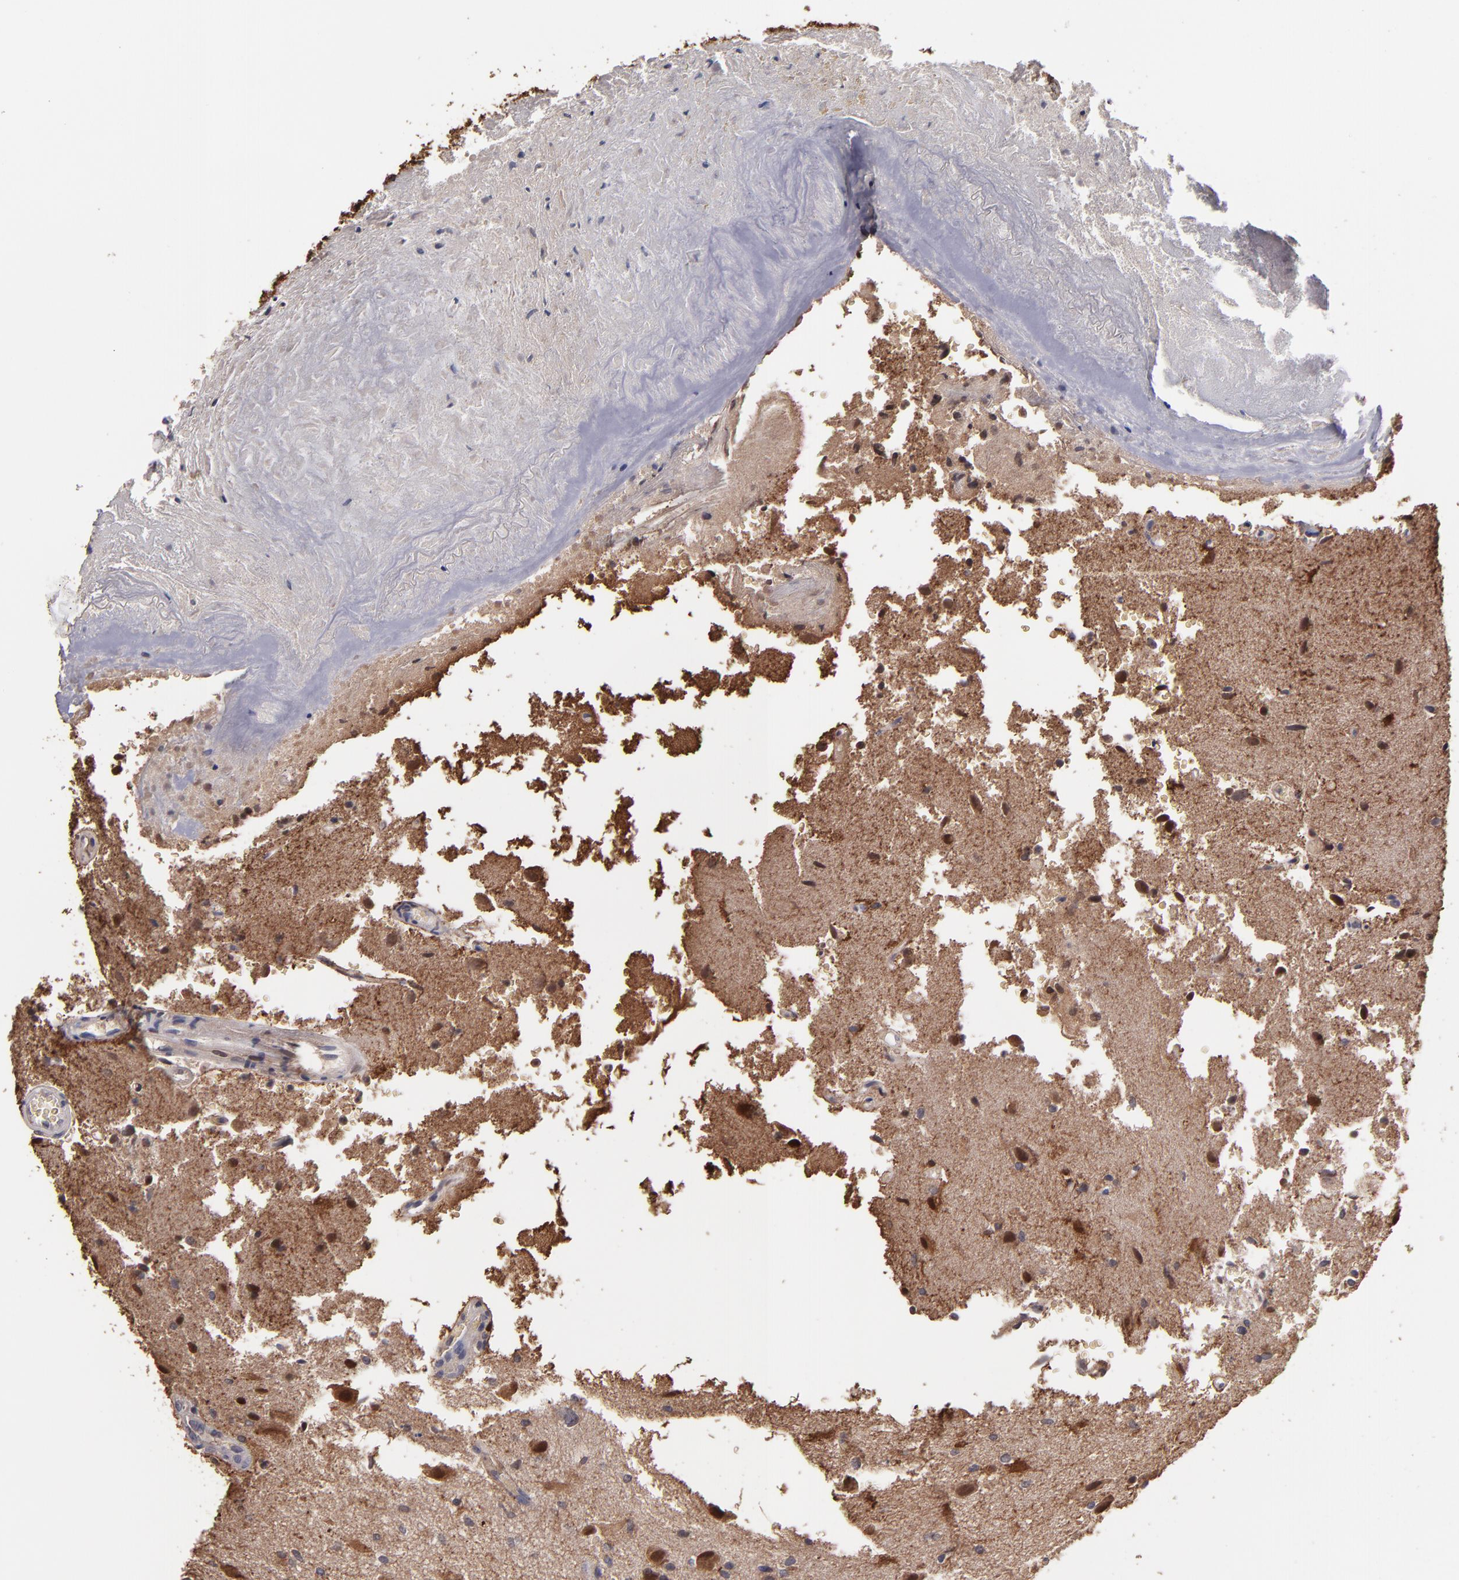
{"staining": {"intensity": "moderate", "quantity": "<25%", "location": "cytoplasmic/membranous,nuclear"}, "tissue": "glioma", "cell_type": "Tumor cells", "image_type": "cancer", "snomed": [{"axis": "morphology", "description": "Normal tissue, NOS"}, {"axis": "morphology", "description": "Glioma, malignant, High grade"}, {"axis": "topography", "description": "Cerebral cortex"}], "caption": "Tumor cells reveal low levels of moderate cytoplasmic/membranous and nuclear staining in about <25% of cells in malignant high-grade glioma.", "gene": "S100A1", "patient": {"sex": "male", "age": 75}}